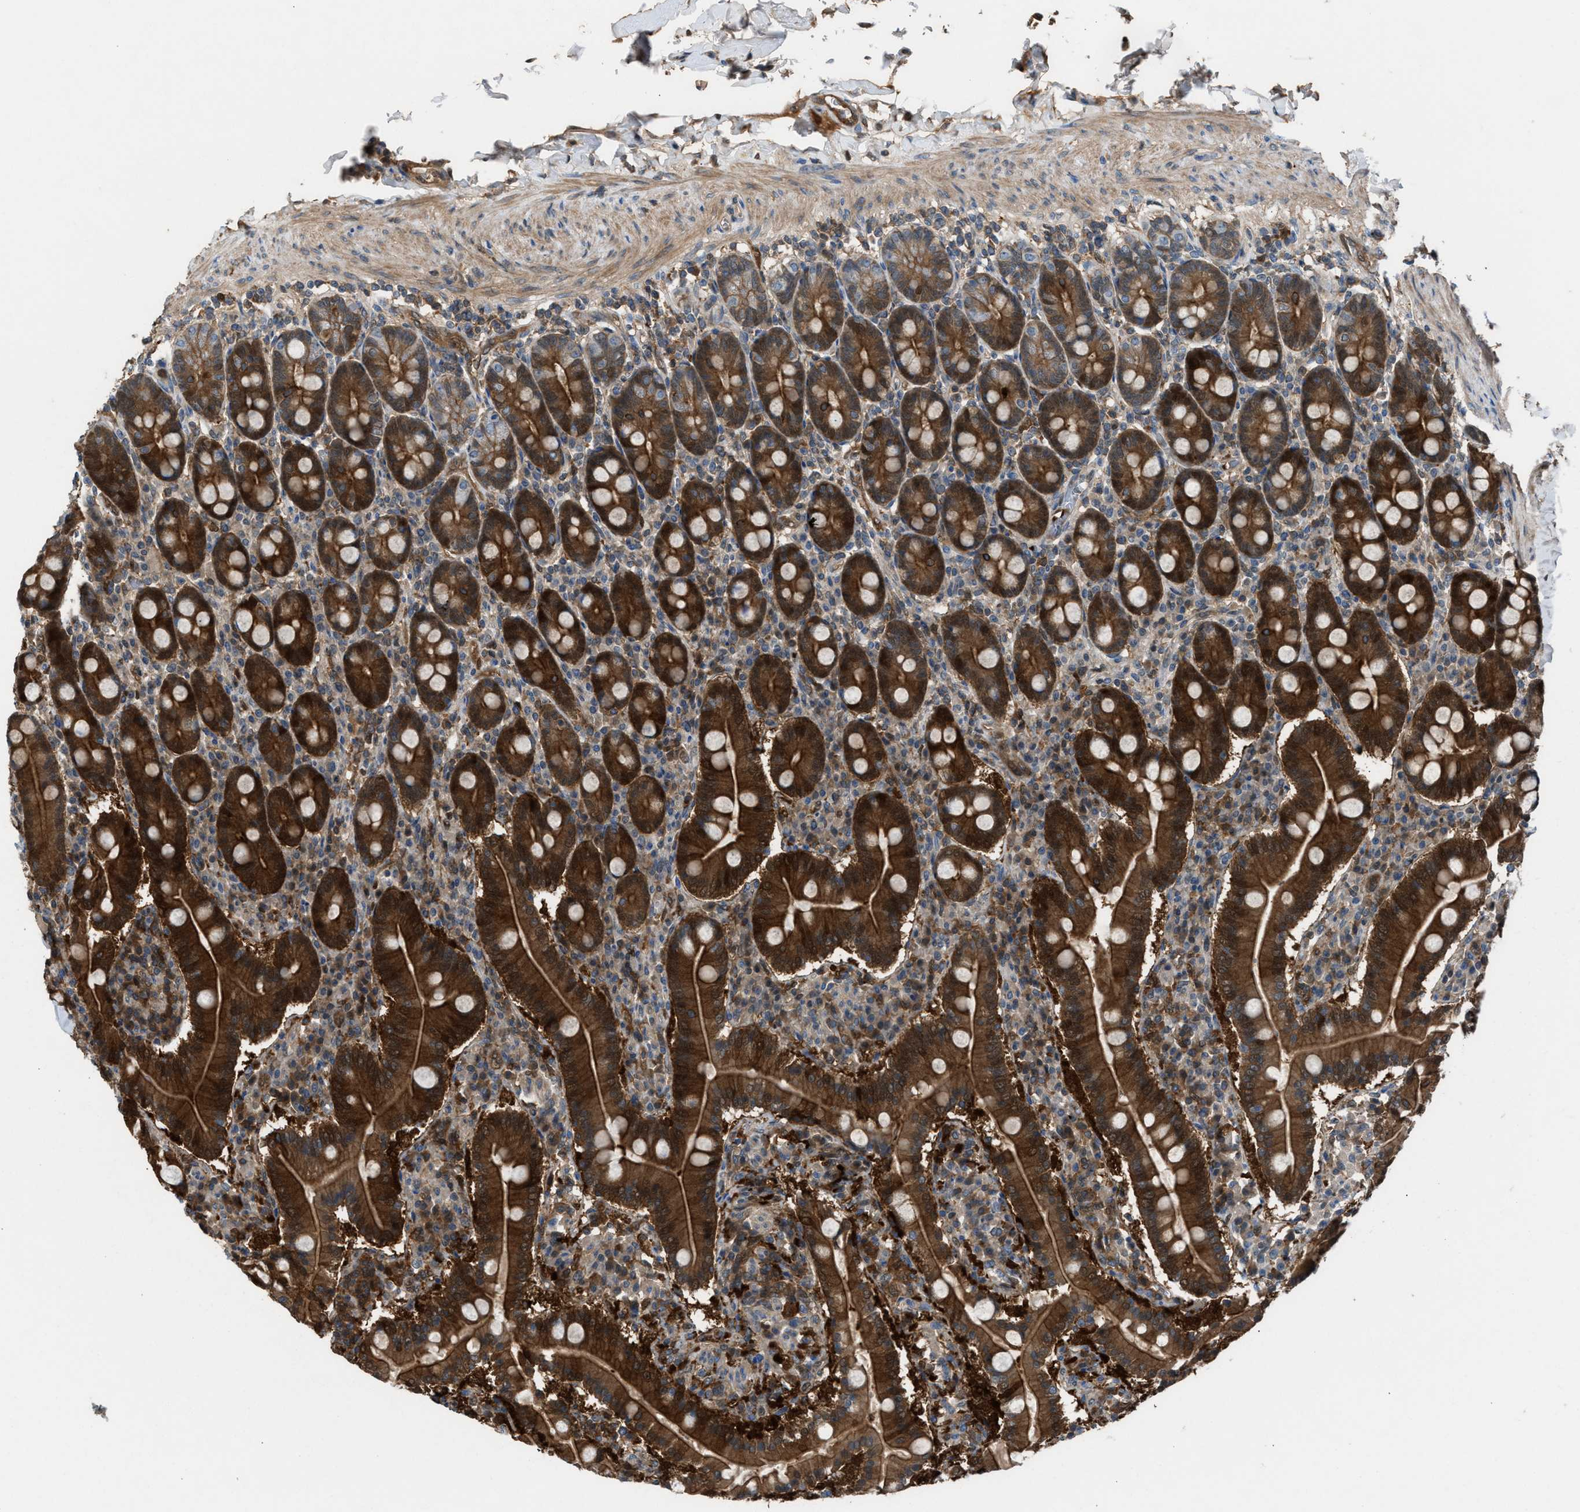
{"staining": {"intensity": "strong", "quantity": ">75%", "location": "cytoplasmic/membranous"}, "tissue": "duodenum", "cell_type": "Glandular cells", "image_type": "normal", "snomed": [{"axis": "morphology", "description": "Normal tissue, NOS"}, {"axis": "topography", "description": "Duodenum"}], "caption": "This photomicrograph shows normal duodenum stained with IHC to label a protein in brown. The cytoplasmic/membranous of glandular cells show strong positivity for the protein. Nuclei are counter-stained blue.", "gene": "TPK1", "patient": {"sex": "male", "age": 50}}